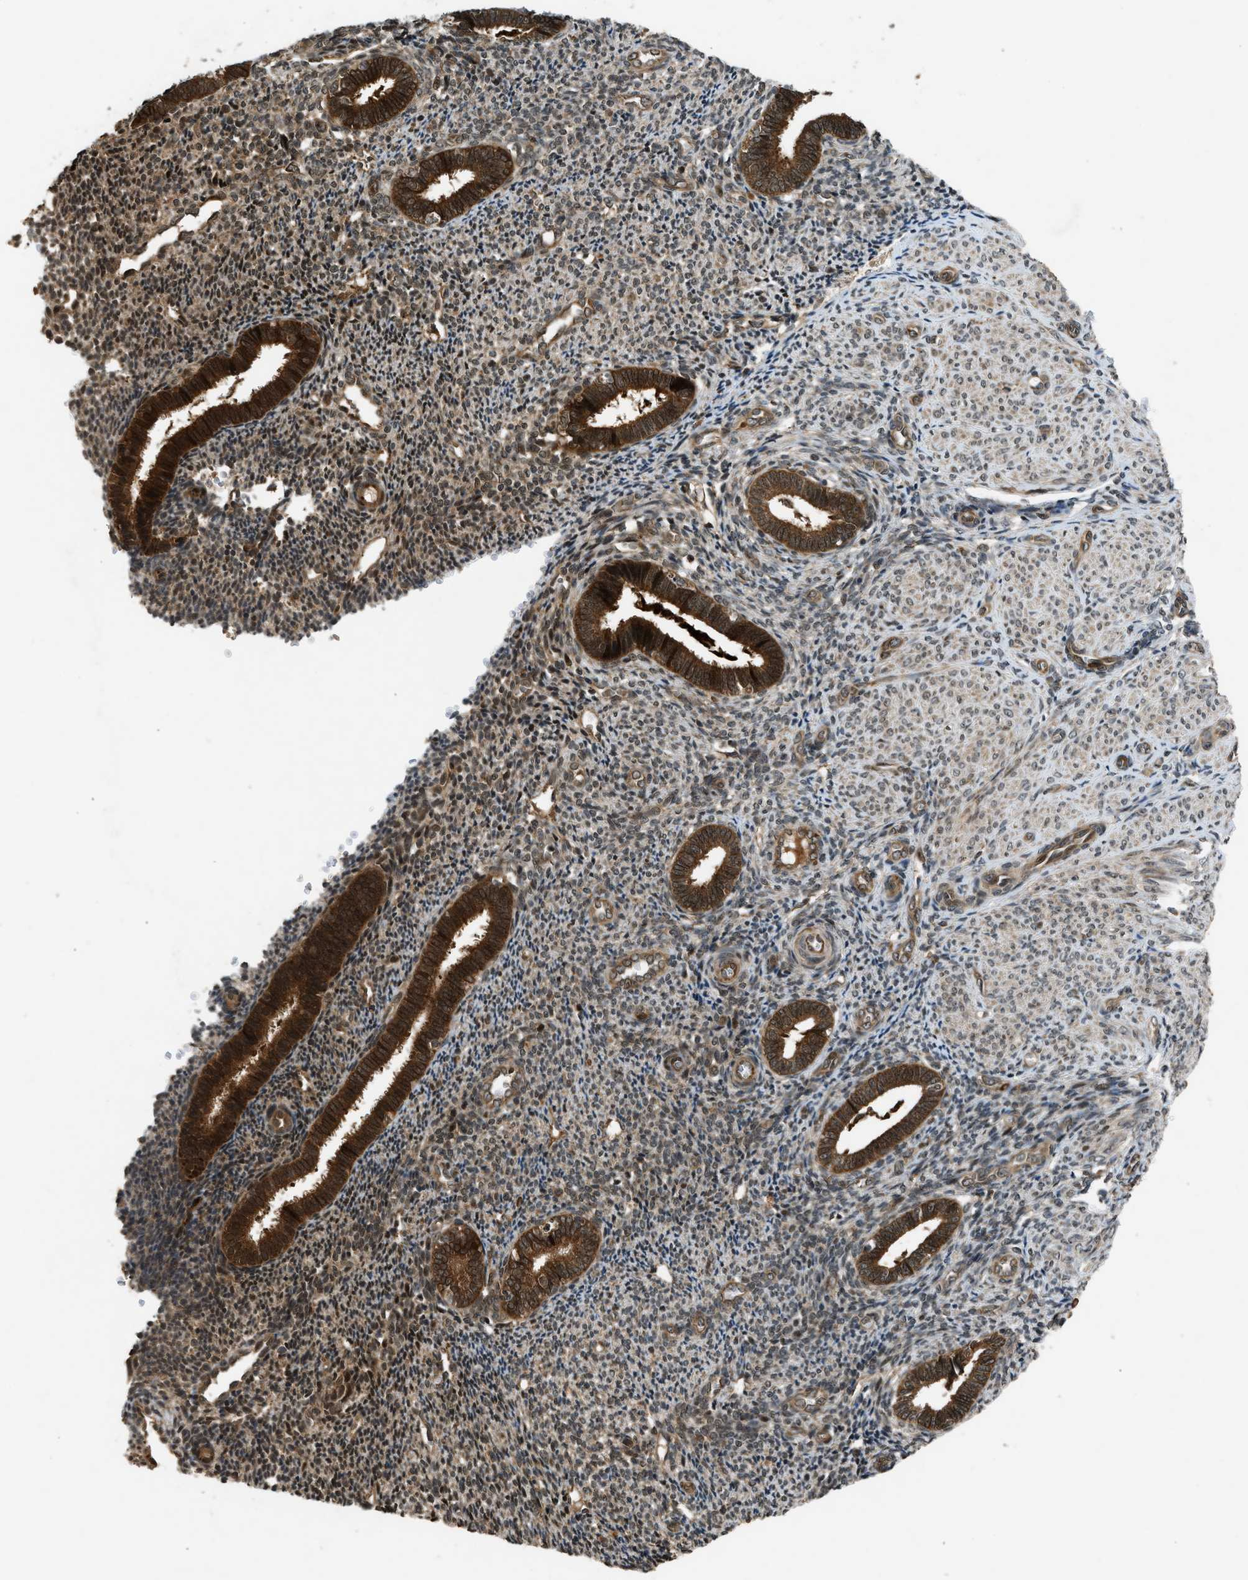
{"staining": {"intensity": "moderate", "quantity": ">75%", "location": "cytoplasmic/membranous,nuclear"}, "tissue": "endometrium", "cell_type": "Cells in endometrial stroma", "image_type": "normal", "snomed": [{"axis": "morphology", "description": "Normal tissue, NOS"}, {"axis": "topography", "description": "Endometrium"}], "caption": "Immunohistochemistry (IHC) staining of normal endometrium, which exhibits medium levels of moderate cytoplasmic/membranous,nuclear expression in about >75% of cells in endometrial stroma indicating moderate cytoplasmic/membranous,nuclear protein expression. The staining was performed using DAB (brown) for protein detection and nuclei were counterstained in hematoxylin (blue).", "gene": "TXNL1", "patient": {"sex": "female", "age": 27}}